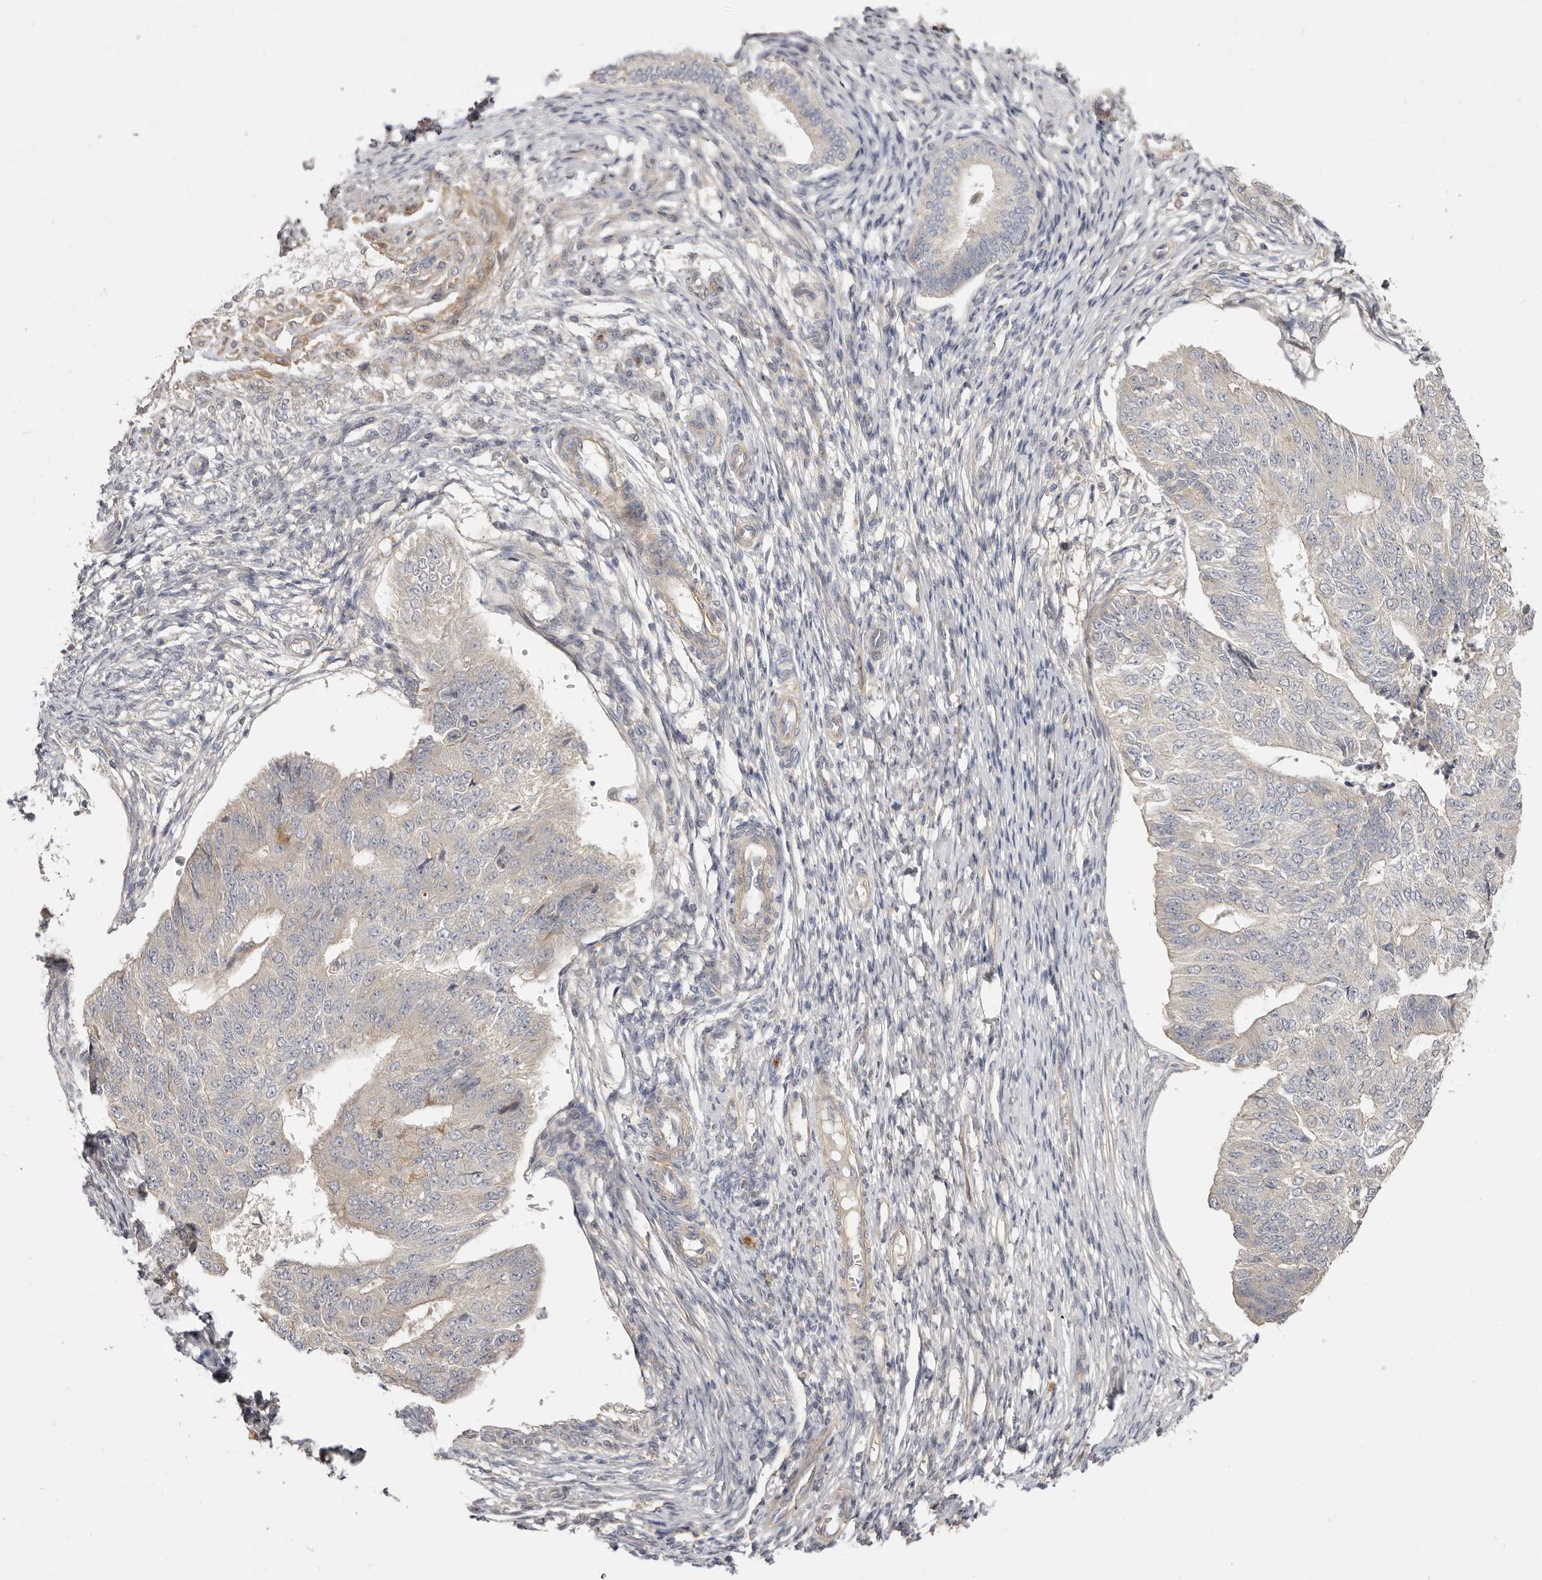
{"staining": {"intensity": "negative", "quantity": "none", "location": "none"}, "tissue": "endometrial cancer", "cell_type": "Tumor cells", "image_type": "cancer", "snomed": [{"axis": "morphology", "description": "Adenocarcinoma, NOS"}, {"axis": "topography", "description": "Endometrium"}], "caption": "Photomicrograph shows no protein expression in tumor cells of endometrial adenocarcinoma tissue. The staining is performed using DAB brown chromogen with nuclei counter-stained in using hematoxylin.", "gene": "ADAMTS9", "patient": {"sex": "female", "age": 32}}